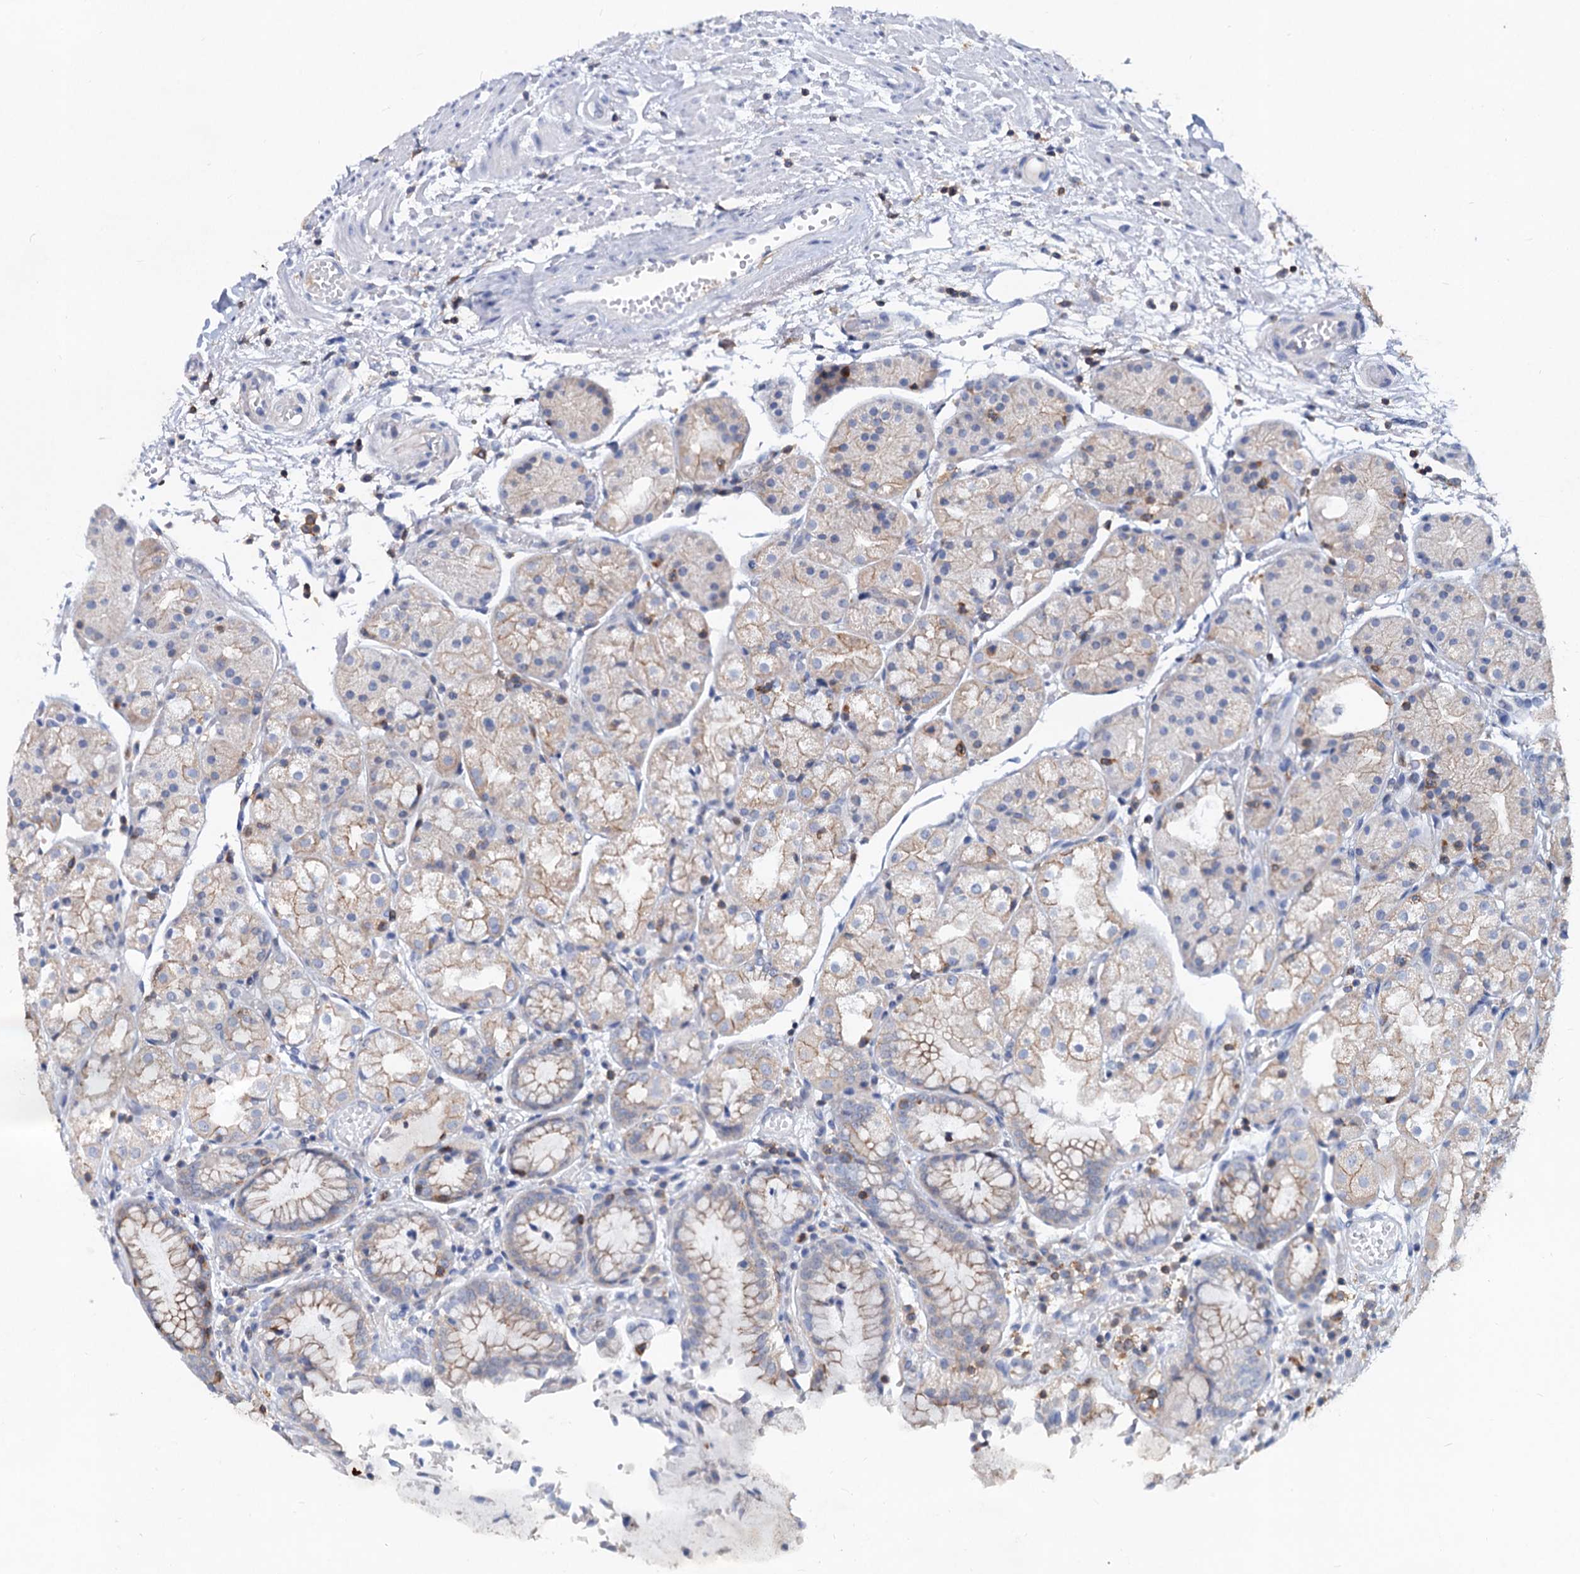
{"staining": {"intensity": "moderate", "quantity": "25%-75%", "location": "cytoplasmic/membranous"}, "tissue": "stomach", "cell_type": "Glandular cells", "image_type": "normal", "snomed": [{"axis": "morphology", "description": "Normal tissue, NOS"}, {"axis": "topography", "description": "Stomach, upper"}], "caption": "Immunohistochemical staining of unremarkable human stomach shows medium levels of moderate cytoplasmic/membranous positivity in about 25%-75% of glandular cells.", "gene": "LRCH4", "patient": {"sex": "male", "age": 72}}